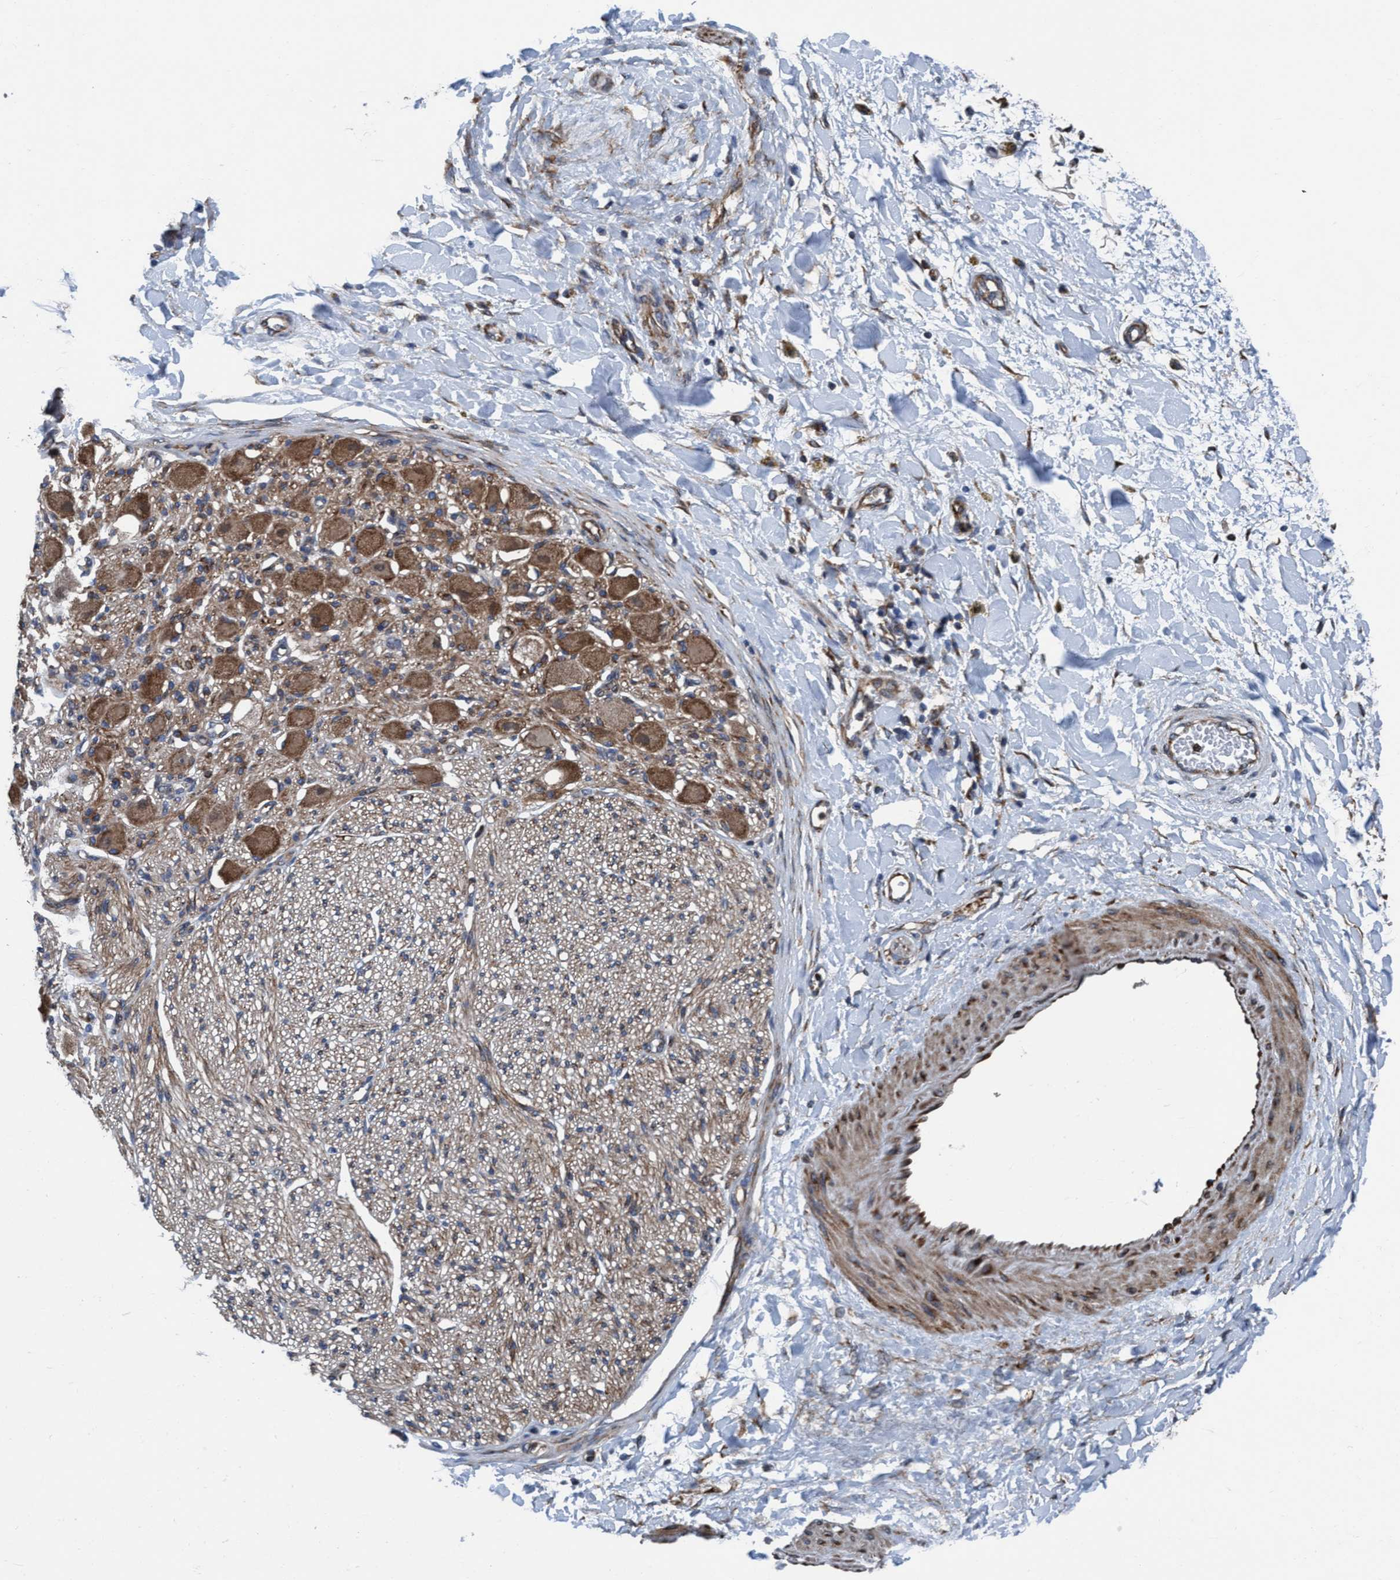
{"staining": {"intensity": "moderate", "quantity": ">75%", "location": "cytoplasmic/membranous"}, "tissue": "soft tissue", "cell_type": "Fibroblasts", "image_type": "normal", "snomed": [{"axis": "morphology", "description": "Normal tissue, NOS"}, {"axis": "topography", "description": "Kidney"}, {"axis": "topography", "description": "Peripheral nerve tissue"}], "caption": "The image shows staining of normal soft tissue, revealing moderate cytoplasmic/membranous protein positivity (brown color) within fibroblasts.", "gene": "NMT1", "patient": {"sex": "male", "age": 7}}